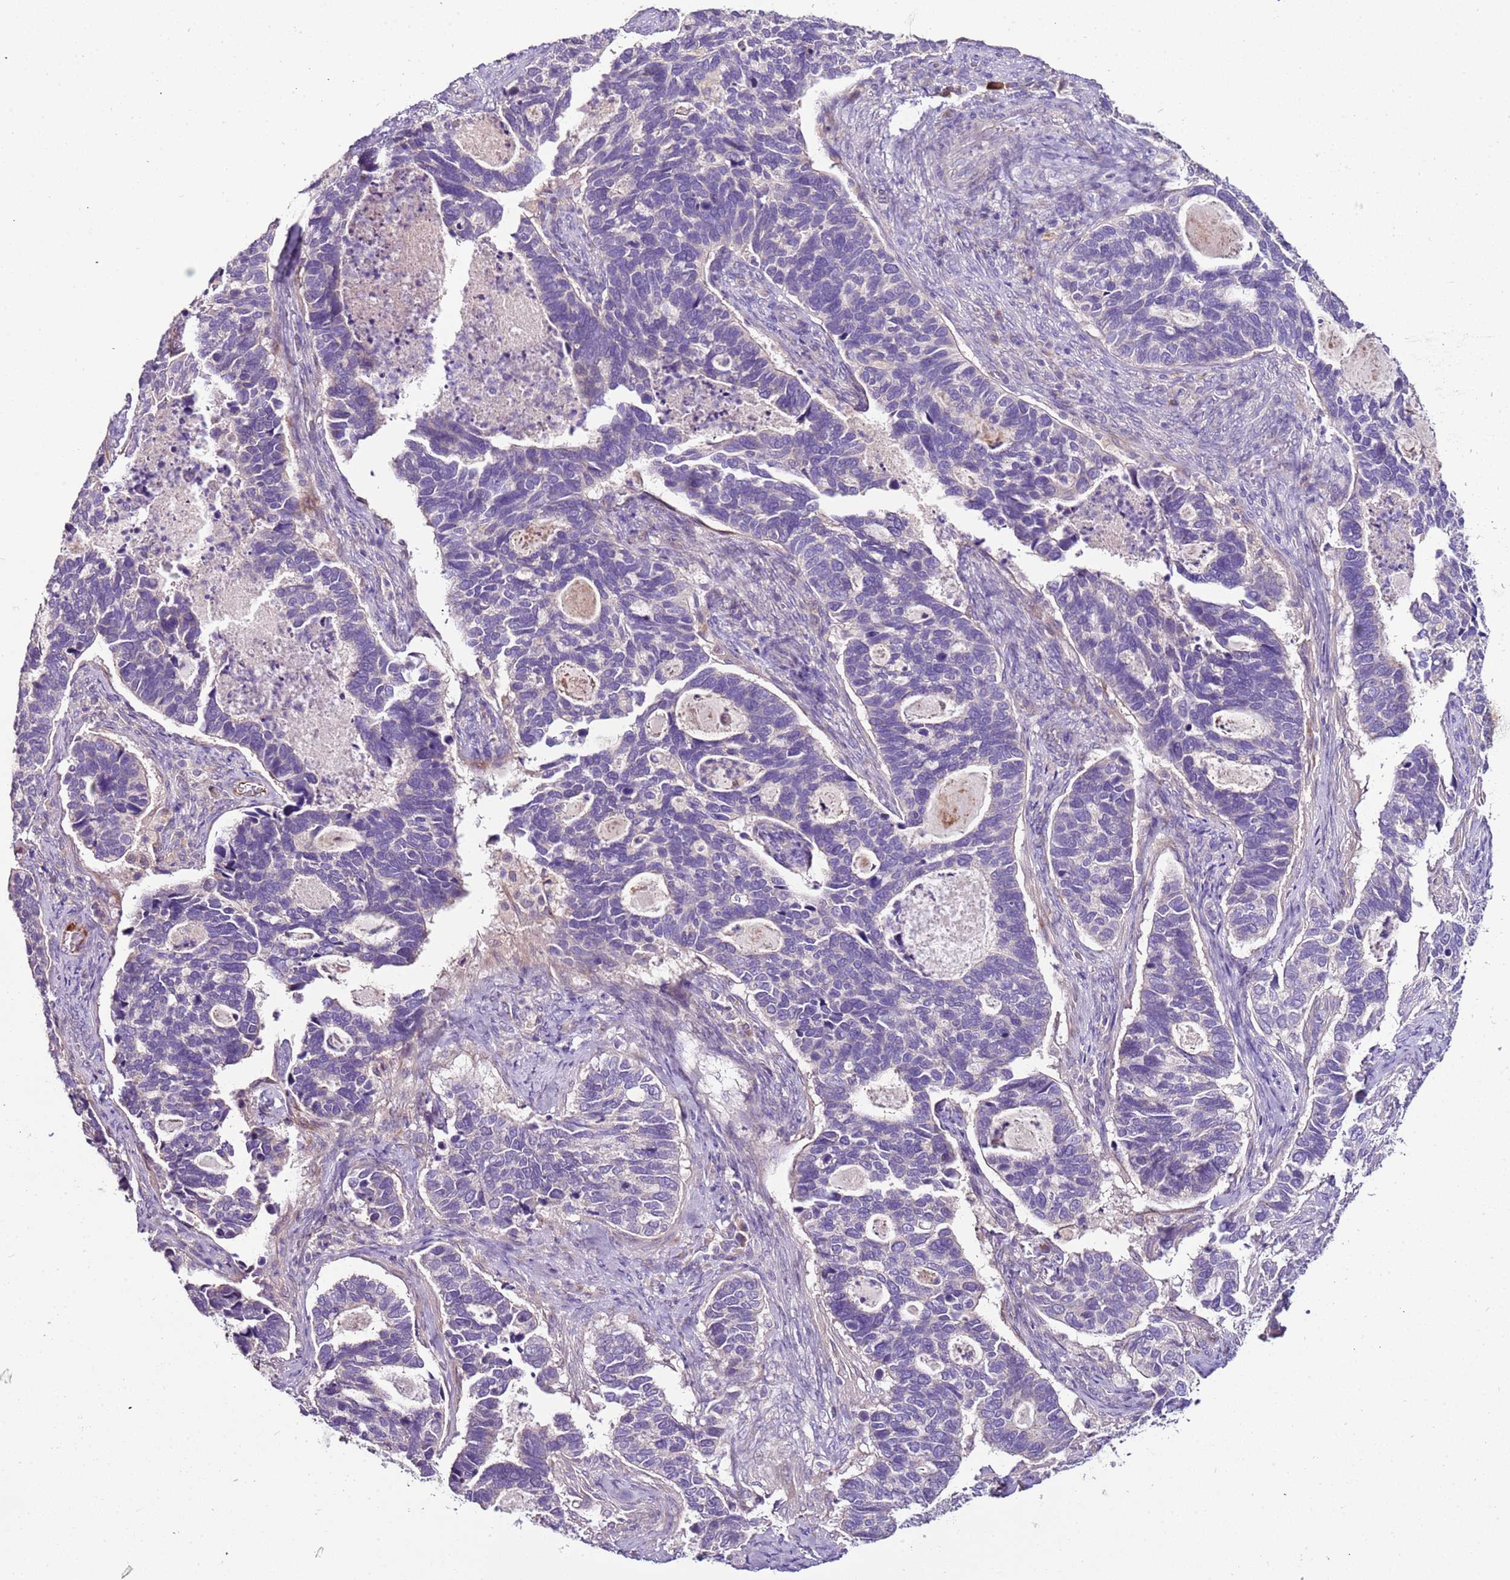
{"staining": {"intensity": "negative", "quantity": "none", "location": "none"}, "tissue": "cervical cancer", "cell_type": "Tumor cells", "image_type": "cancer", "snomed": [{"axis": "morphology", "description": "Squamous cell carcinoma, NOS"}, {"axis": "topography", "description": "Cervix"}], "caption": "A high-resolution image shows immunohistochemistry (IHC) staining of cervical cancer (squamous cell carcinoma), which reveals no significant staining in tumor cells.", "gene": "FAM20A", "patient": {"sex": "female", "age": 38}}